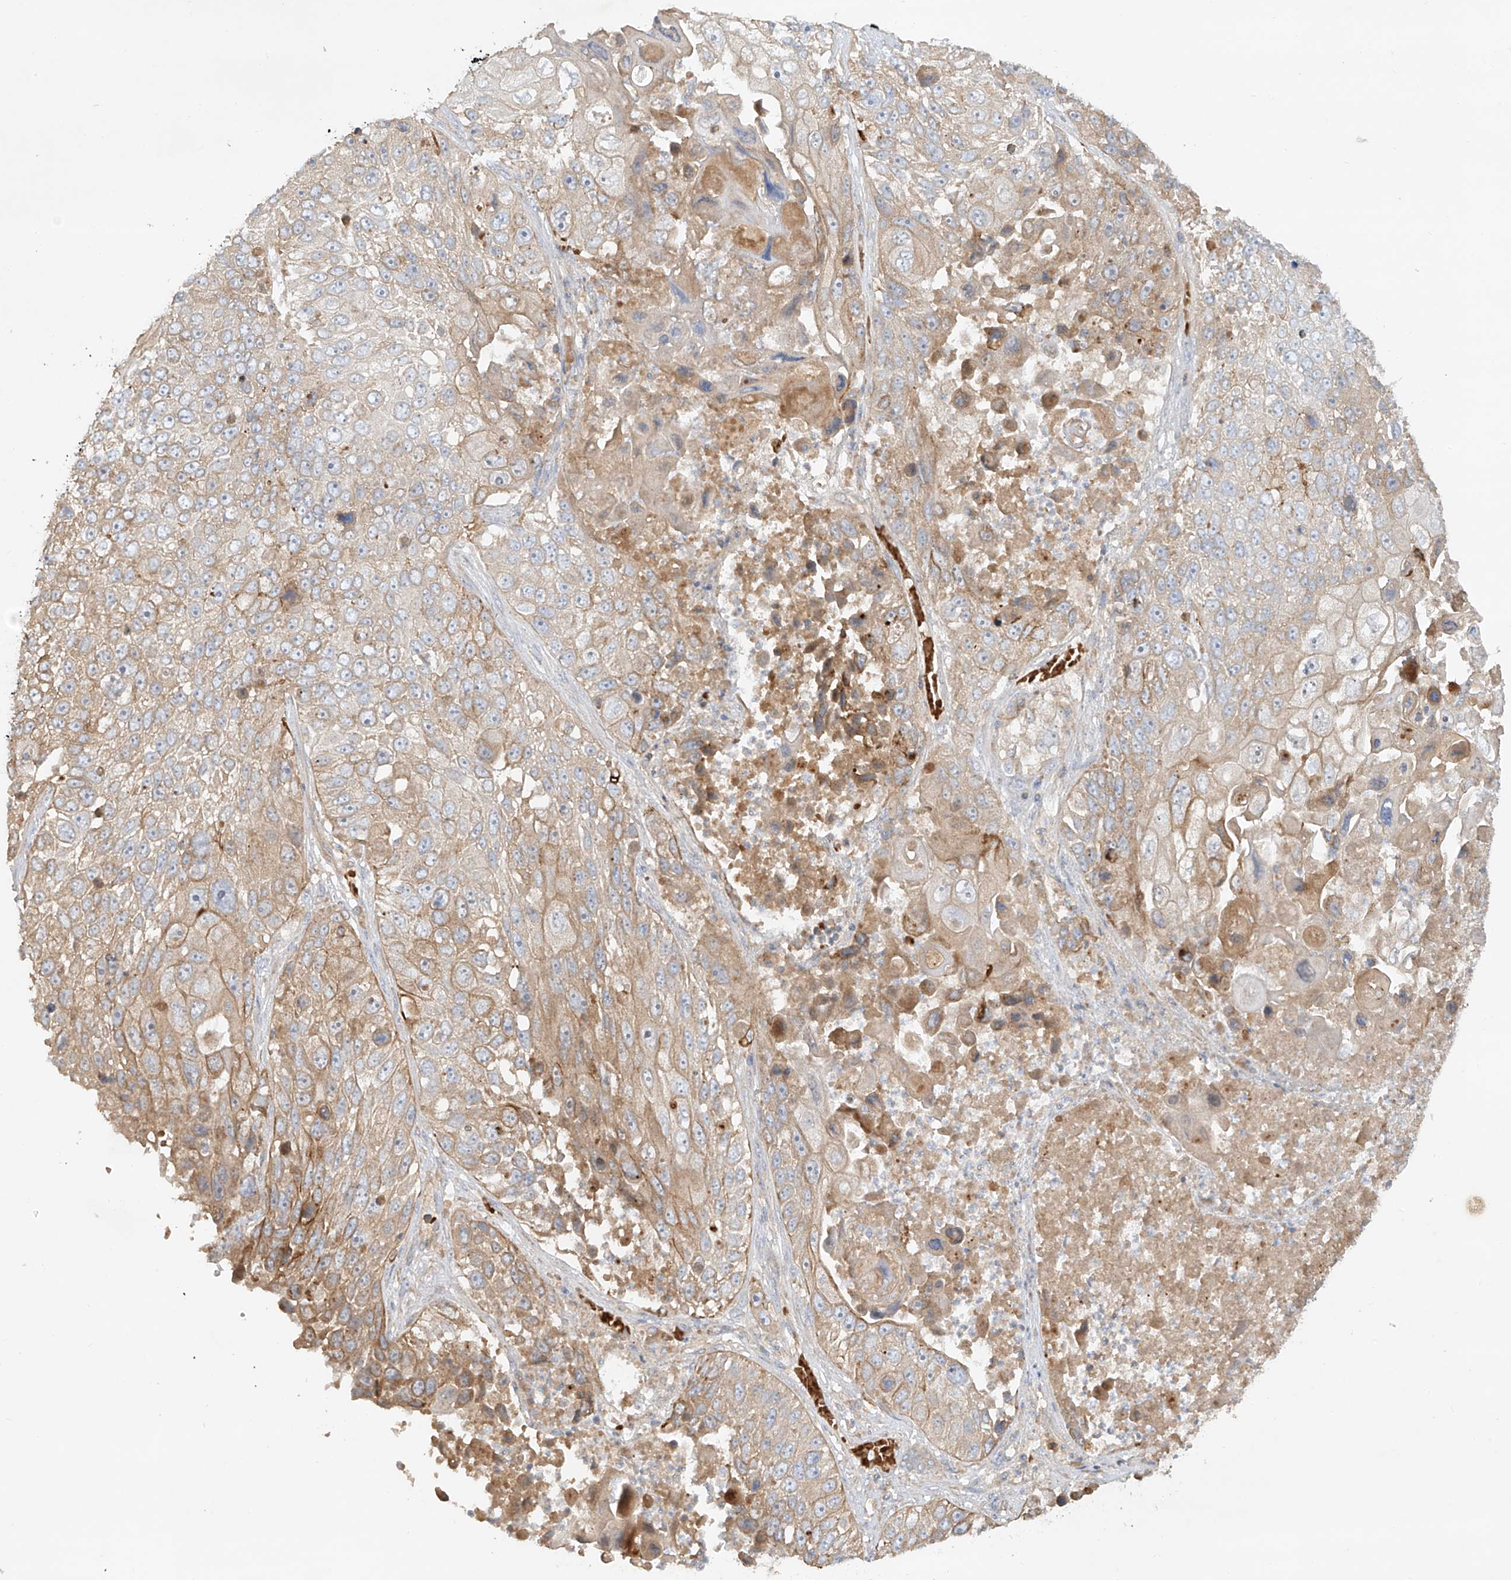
{"staining": {"intensity": "moderate", "quantity": "25%-75%", "location": "cytoplasmic/membranous"}, "tissue": "lung cancer", "cell_type": "Tumor cells", "image_type": "cancer", "snomed": [{"axis": "morphology", "description": "Squamous cell carcinoma, NOS"}, {"axis": "topography", "description": "Lung"}], "caption": "The photomicrograph displays a brown stain indicating the presence of a protein in the cytoplasmic/membranous of tumor cells in lung cancer (squamous cell carcinoma).", "gene": "KPNA7", "patient": {"sex": "male", "age": 61}}